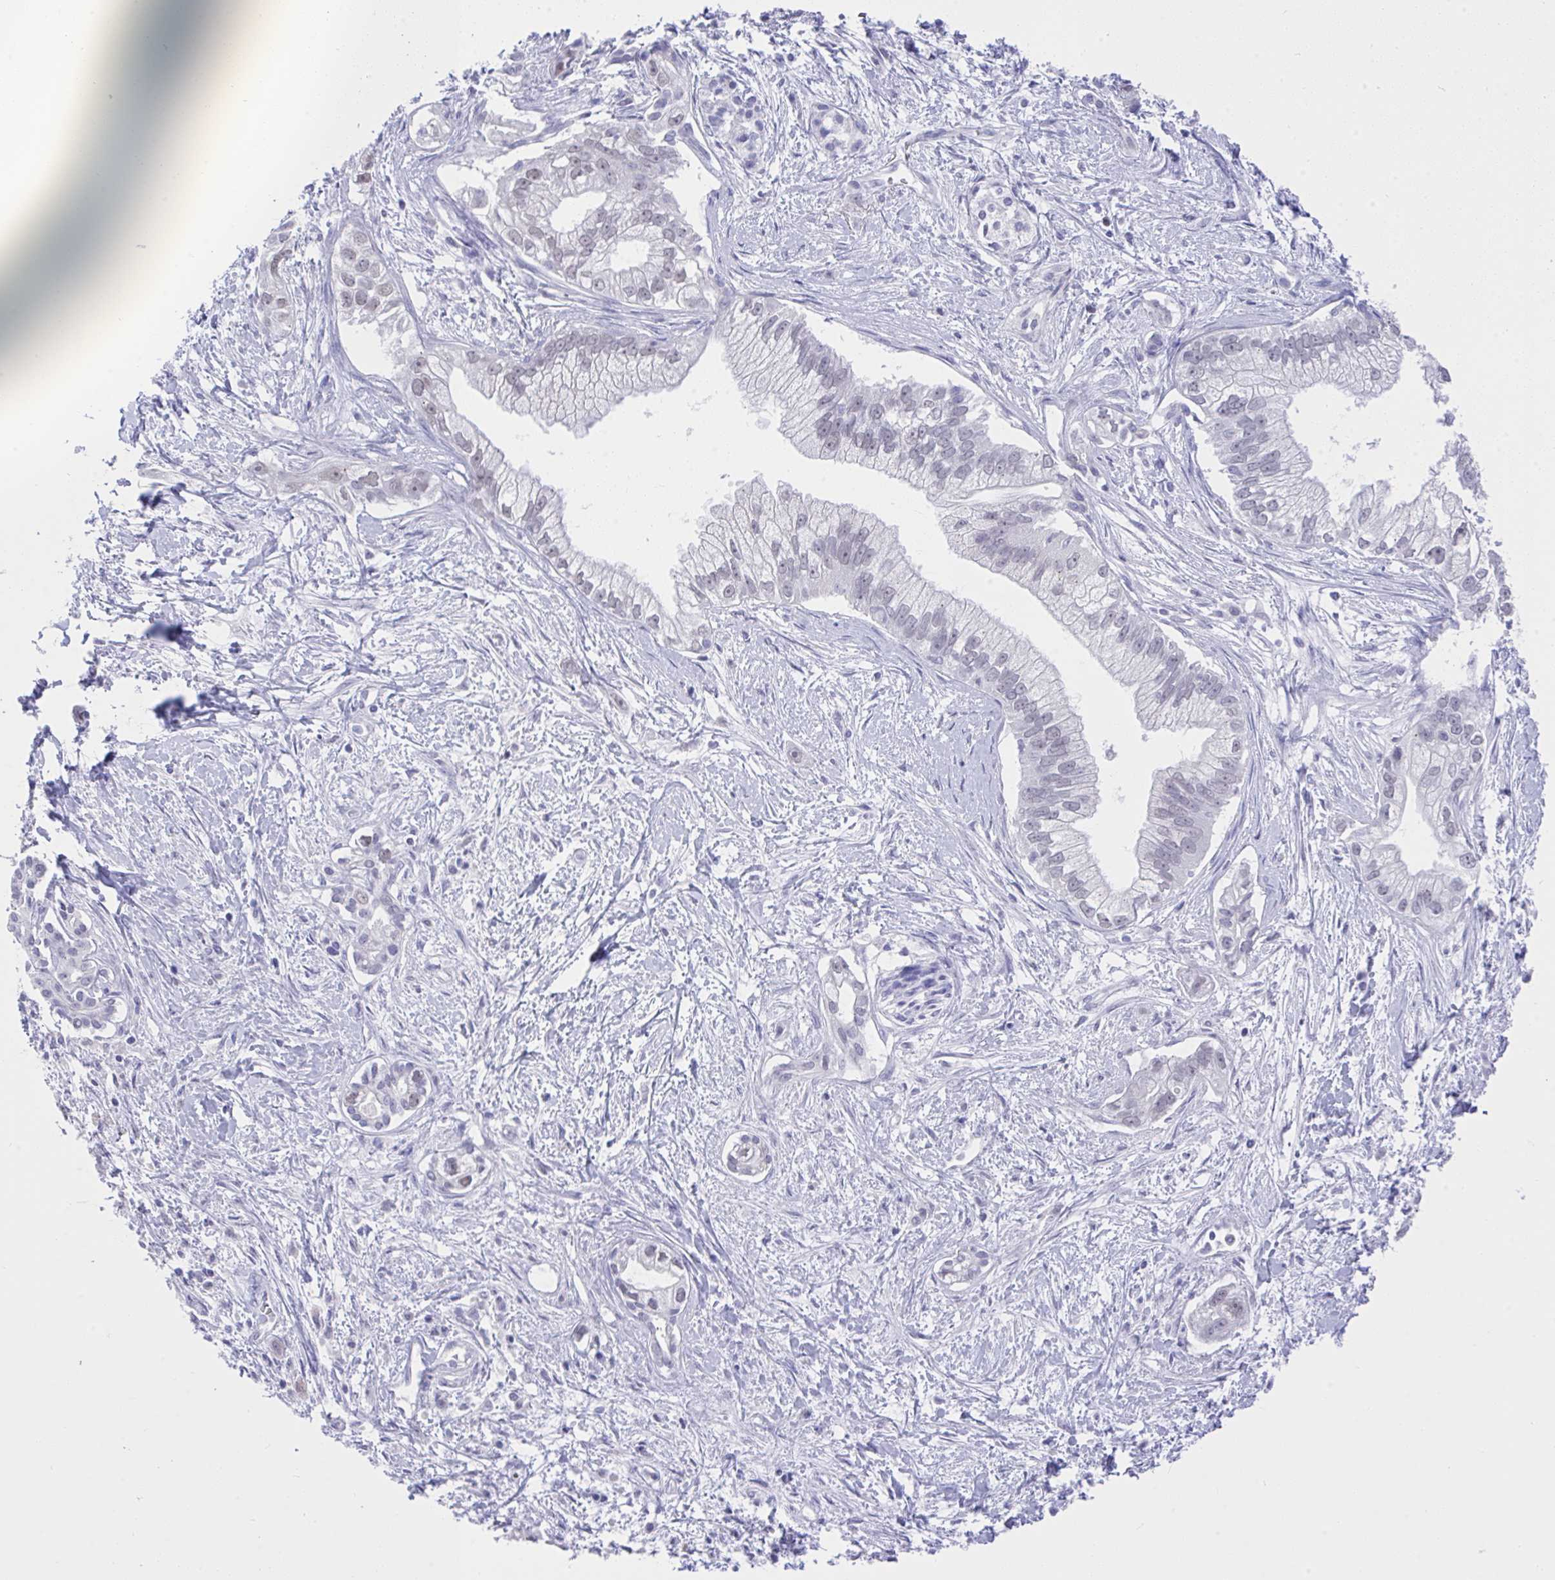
{"staining": {"intensity": "weak", "quantity": "<25%", "location": "nuclear"}, "tissue": "pancreatic cancer", "cell_type": "Tumor cells", "image_type": "cancer", "snomed": [{"axis": "morphology", "description": "Adenocarcinoma, NOS"}, {"axis": "topography", "description": "Pancreas"}], "caption": "Pancreatic adenocarcinoma was stained to show a protein in brown. There is no significant expression in tumor cells.", "gene": "MS4A12", "patient": {"sex": "male", "age": 70}}